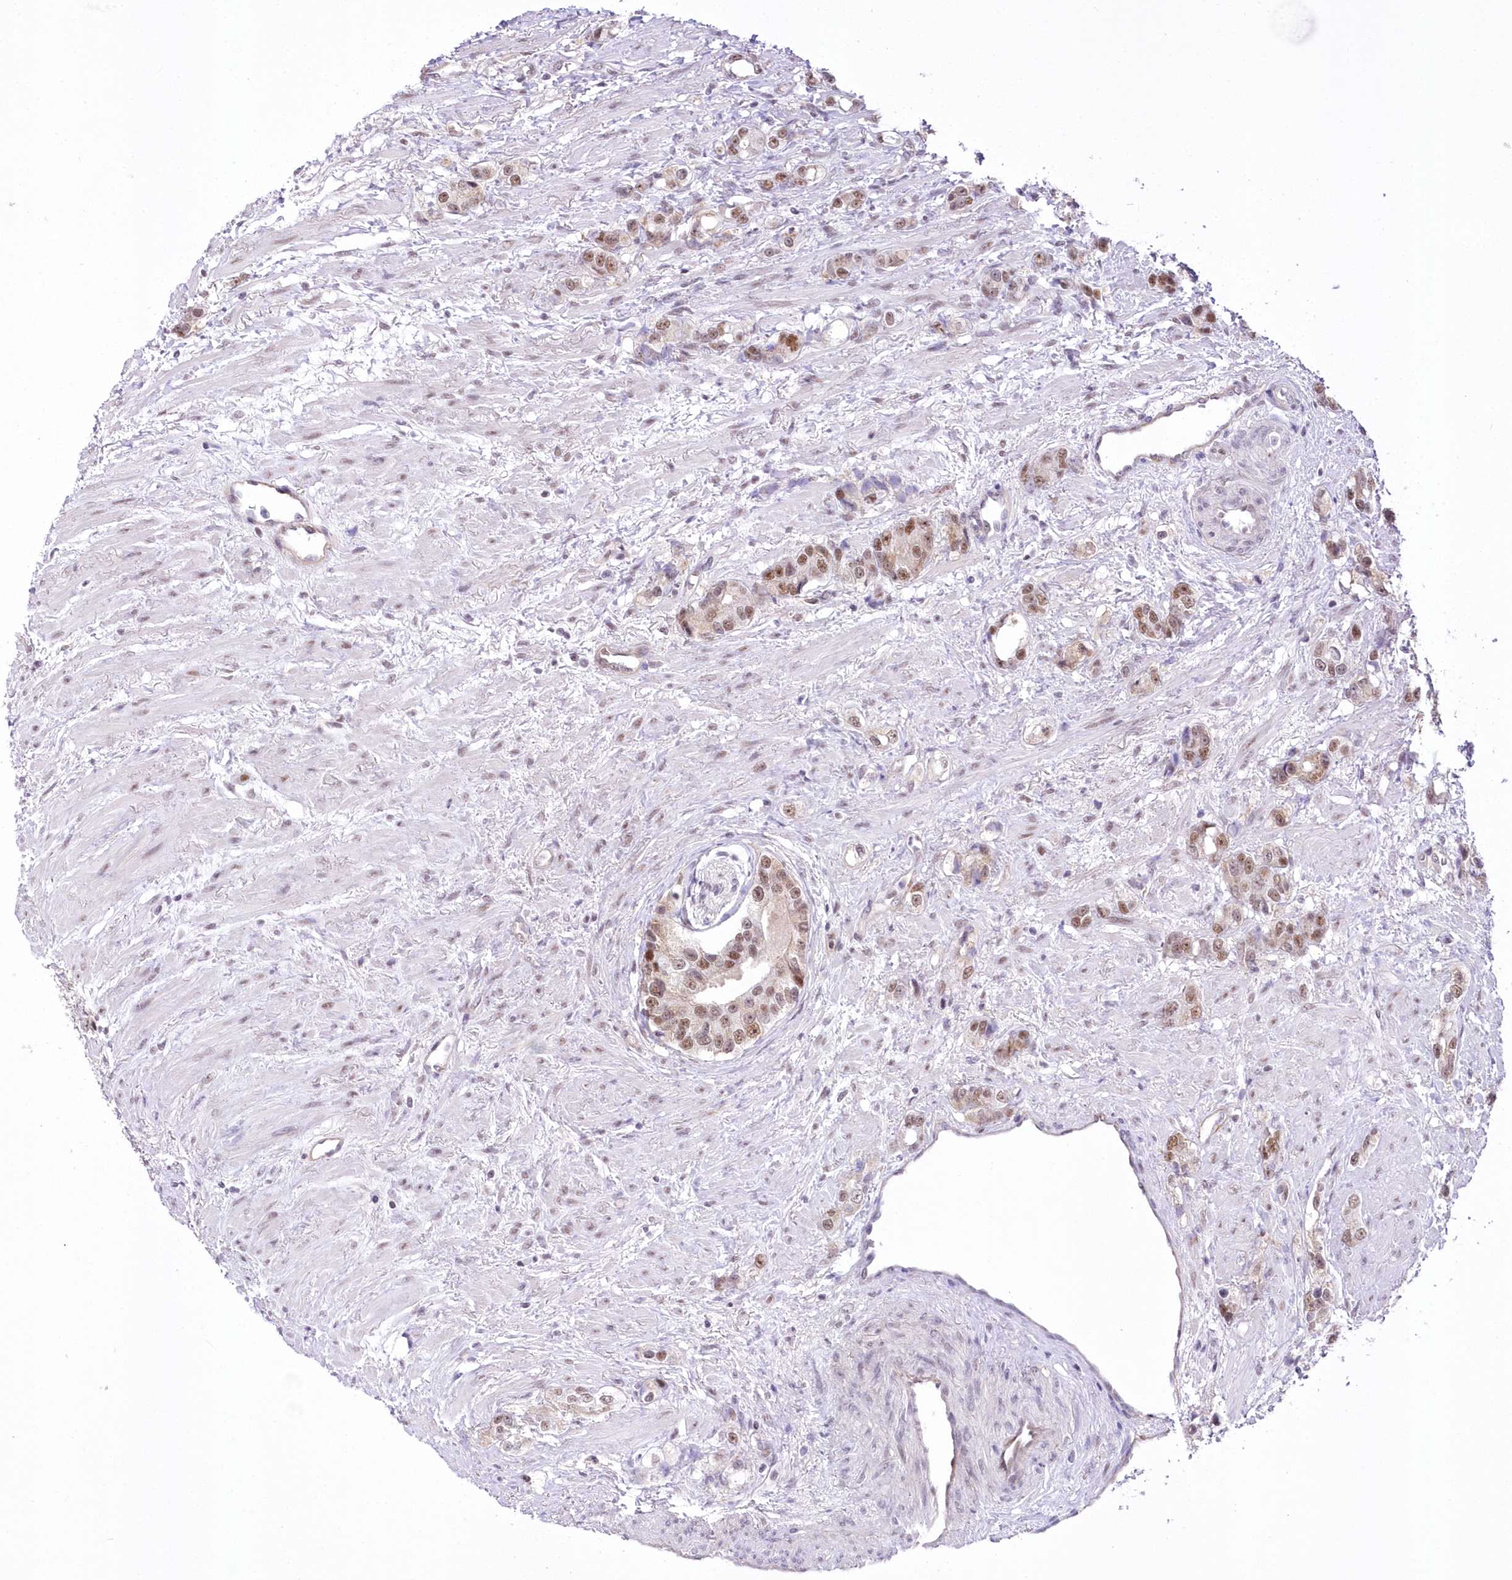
{"staining": {"intensity": "moderate", "quantity": ">75%", "location": "nuclear"}, "tissue": "prostate cancer", "cell_type": "Tumor cells", "image_type": "cancer", "snomed": [{"axis": "morphology", "description": "Adenocarcinoma, High grade"}, {"axis": "topography", "description": "Prostate"}], "caption": "Tumor cells show medium levels of moderate nuclear expression in about >75% of cells in human adenocarcinoma (high-grade) (prostate).", "gene": "NSUN2", "patient": {"sex": "male", "age": 63}}